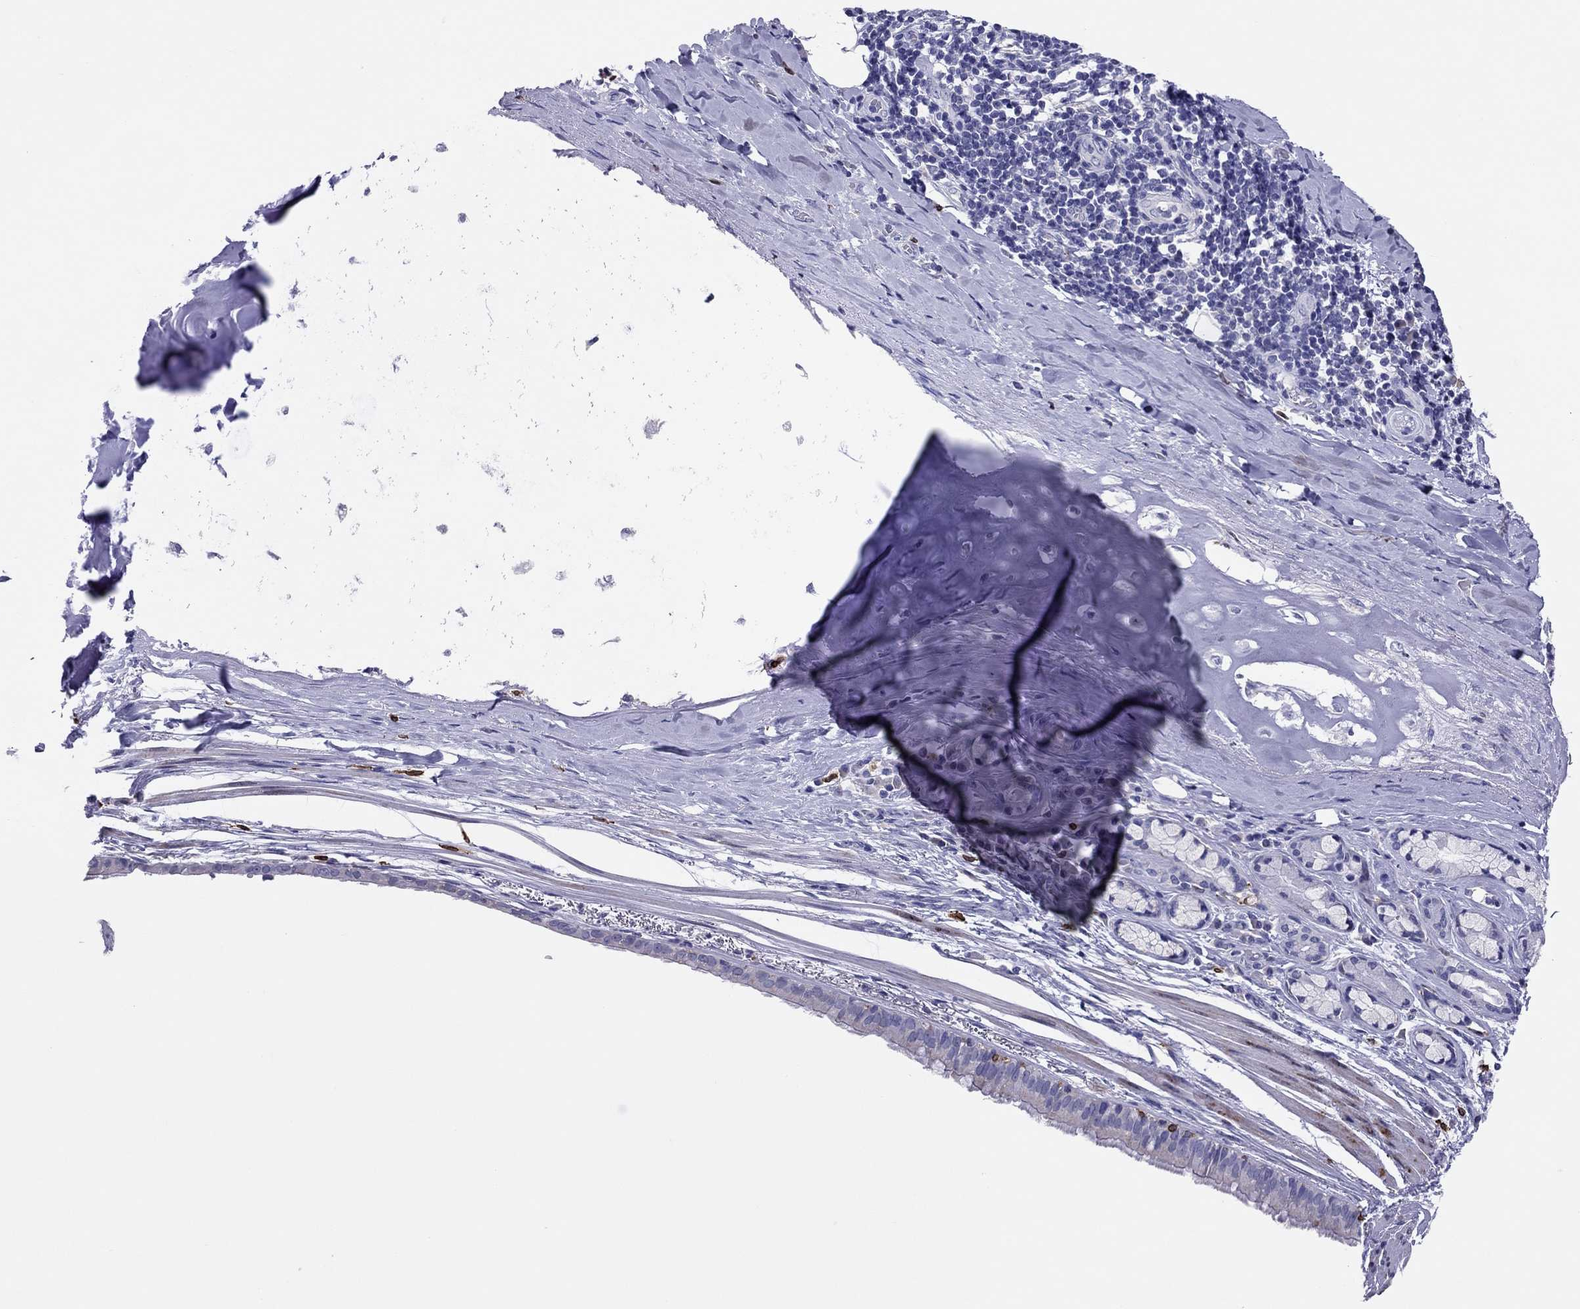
{"staining": {"intensity": "negative", "quantity": "none", "location": "none"}, "tissue": "bronchus", "cell_type": "Respiratory epithelial cells", "image_type": "normal", "snomed": [{"axis": "morphology", "description": "Normal tissue, NOS"}, {"axis": "morphology", "description": "Squamous cell carcinoma, NOS"}, {"axis": "topography", "description": "Bronchus"}, {"axis": "topography", "description": "Lung"}], "caption": "Immunohistochemistry of unremarkable human bronchus displays no positivity in respiratory epithelial cells. (DAB (3,3'-diaminobenzidine) immunohistochemistry, high magnification).", "gene": "ADORA2A", "patient": {"sex": "male", "age": 69}}